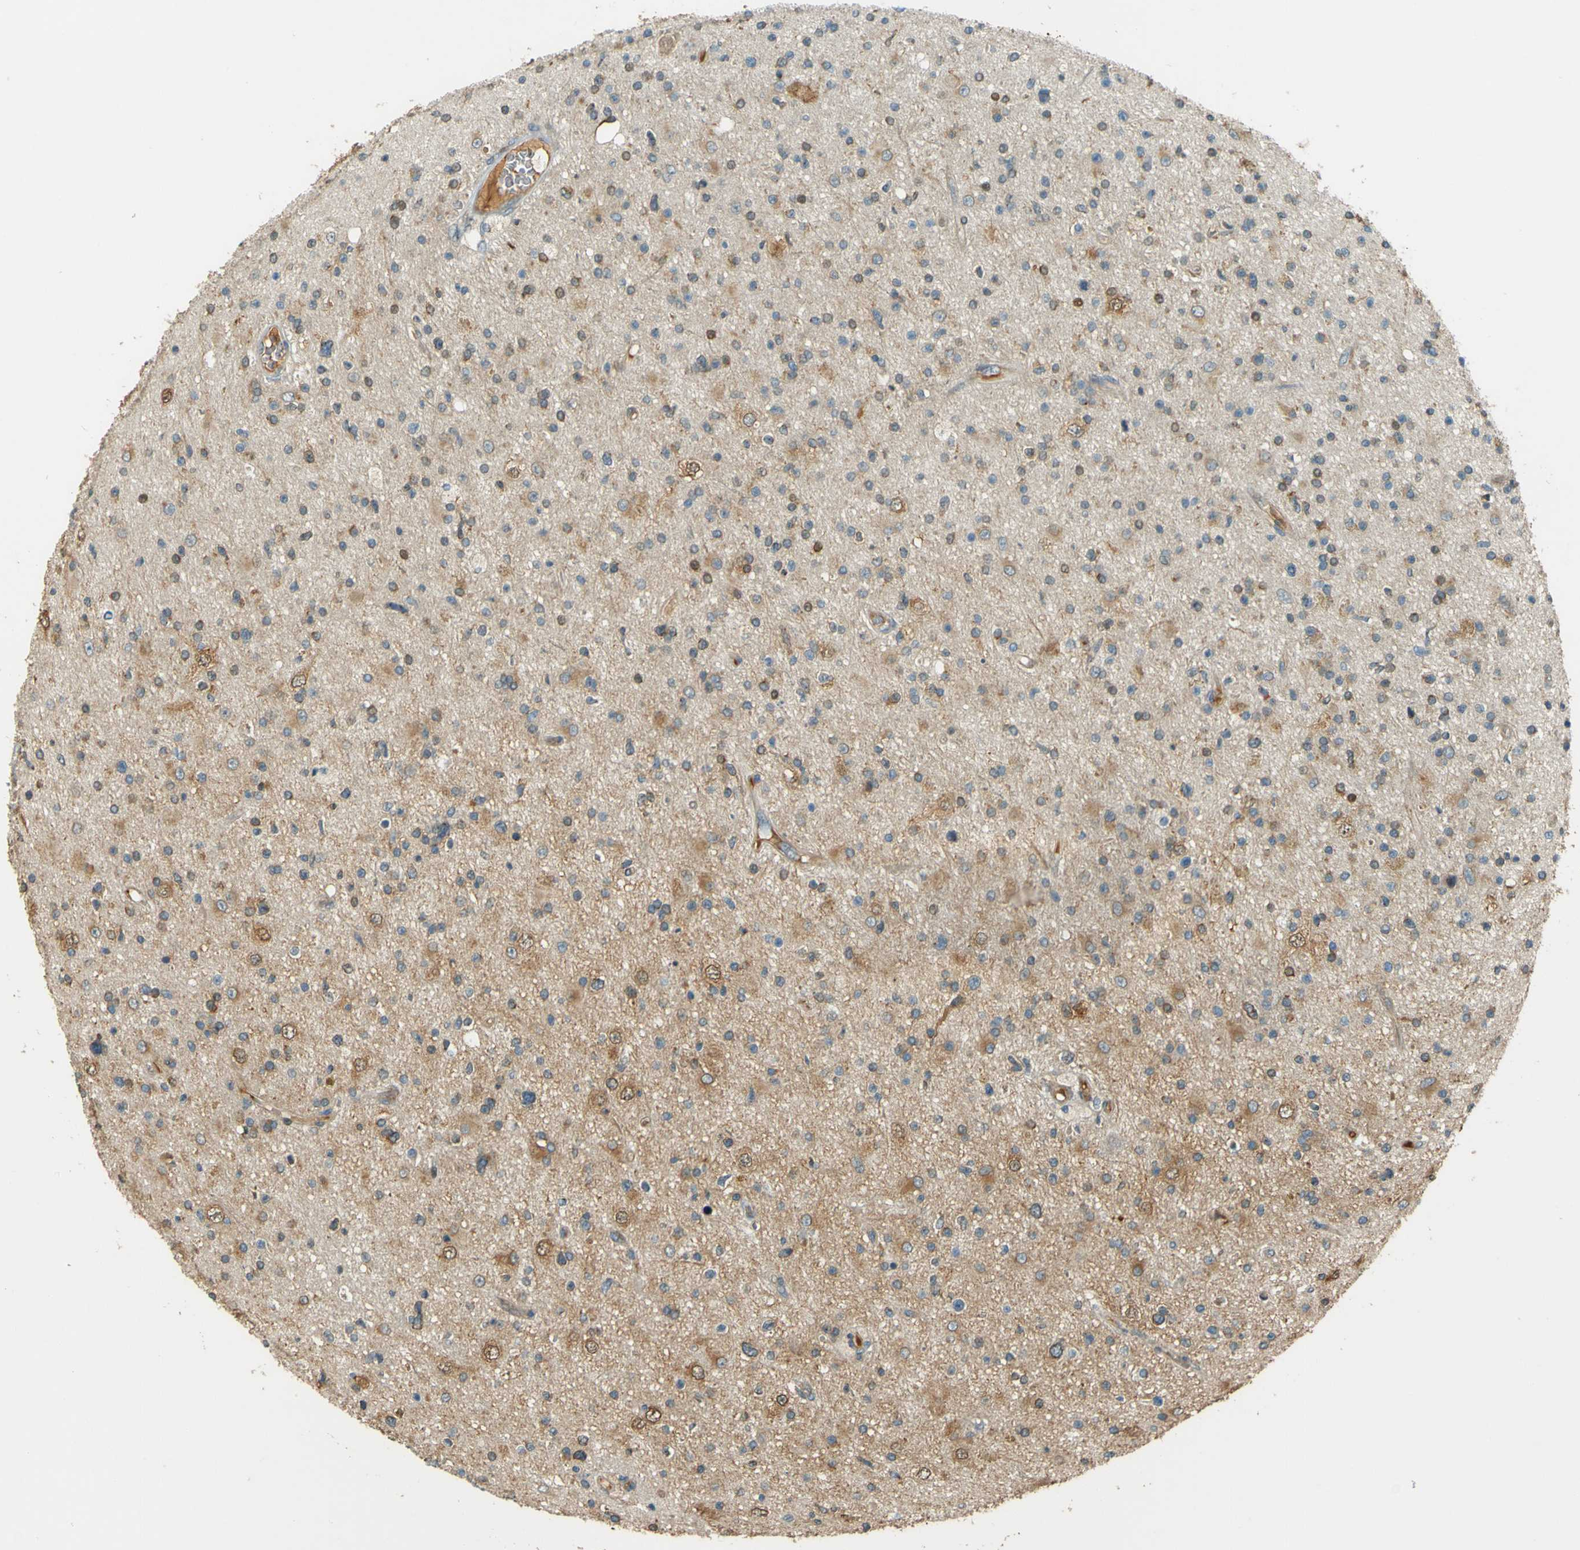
{"staining": {"intensity": "weak", "quantity": ">75%", "location": "cytoplasmic/membranous"}, "tissue": "glioma", "cell_type": "Tumor cells", "image_type": "cancer", "snomed": [{"axis": "morphology", "description": "Glioma, malignant, High grade"}, {"axis": "topography", "description": "Brain"}], "caption": "A brown stain shows weak cytoplasmic/membranous expression of a protein in malignant glioma (high-grade) tumor cells.", "gene": "LPCAT1", "patient": {"sex": "male", "age": 33}}